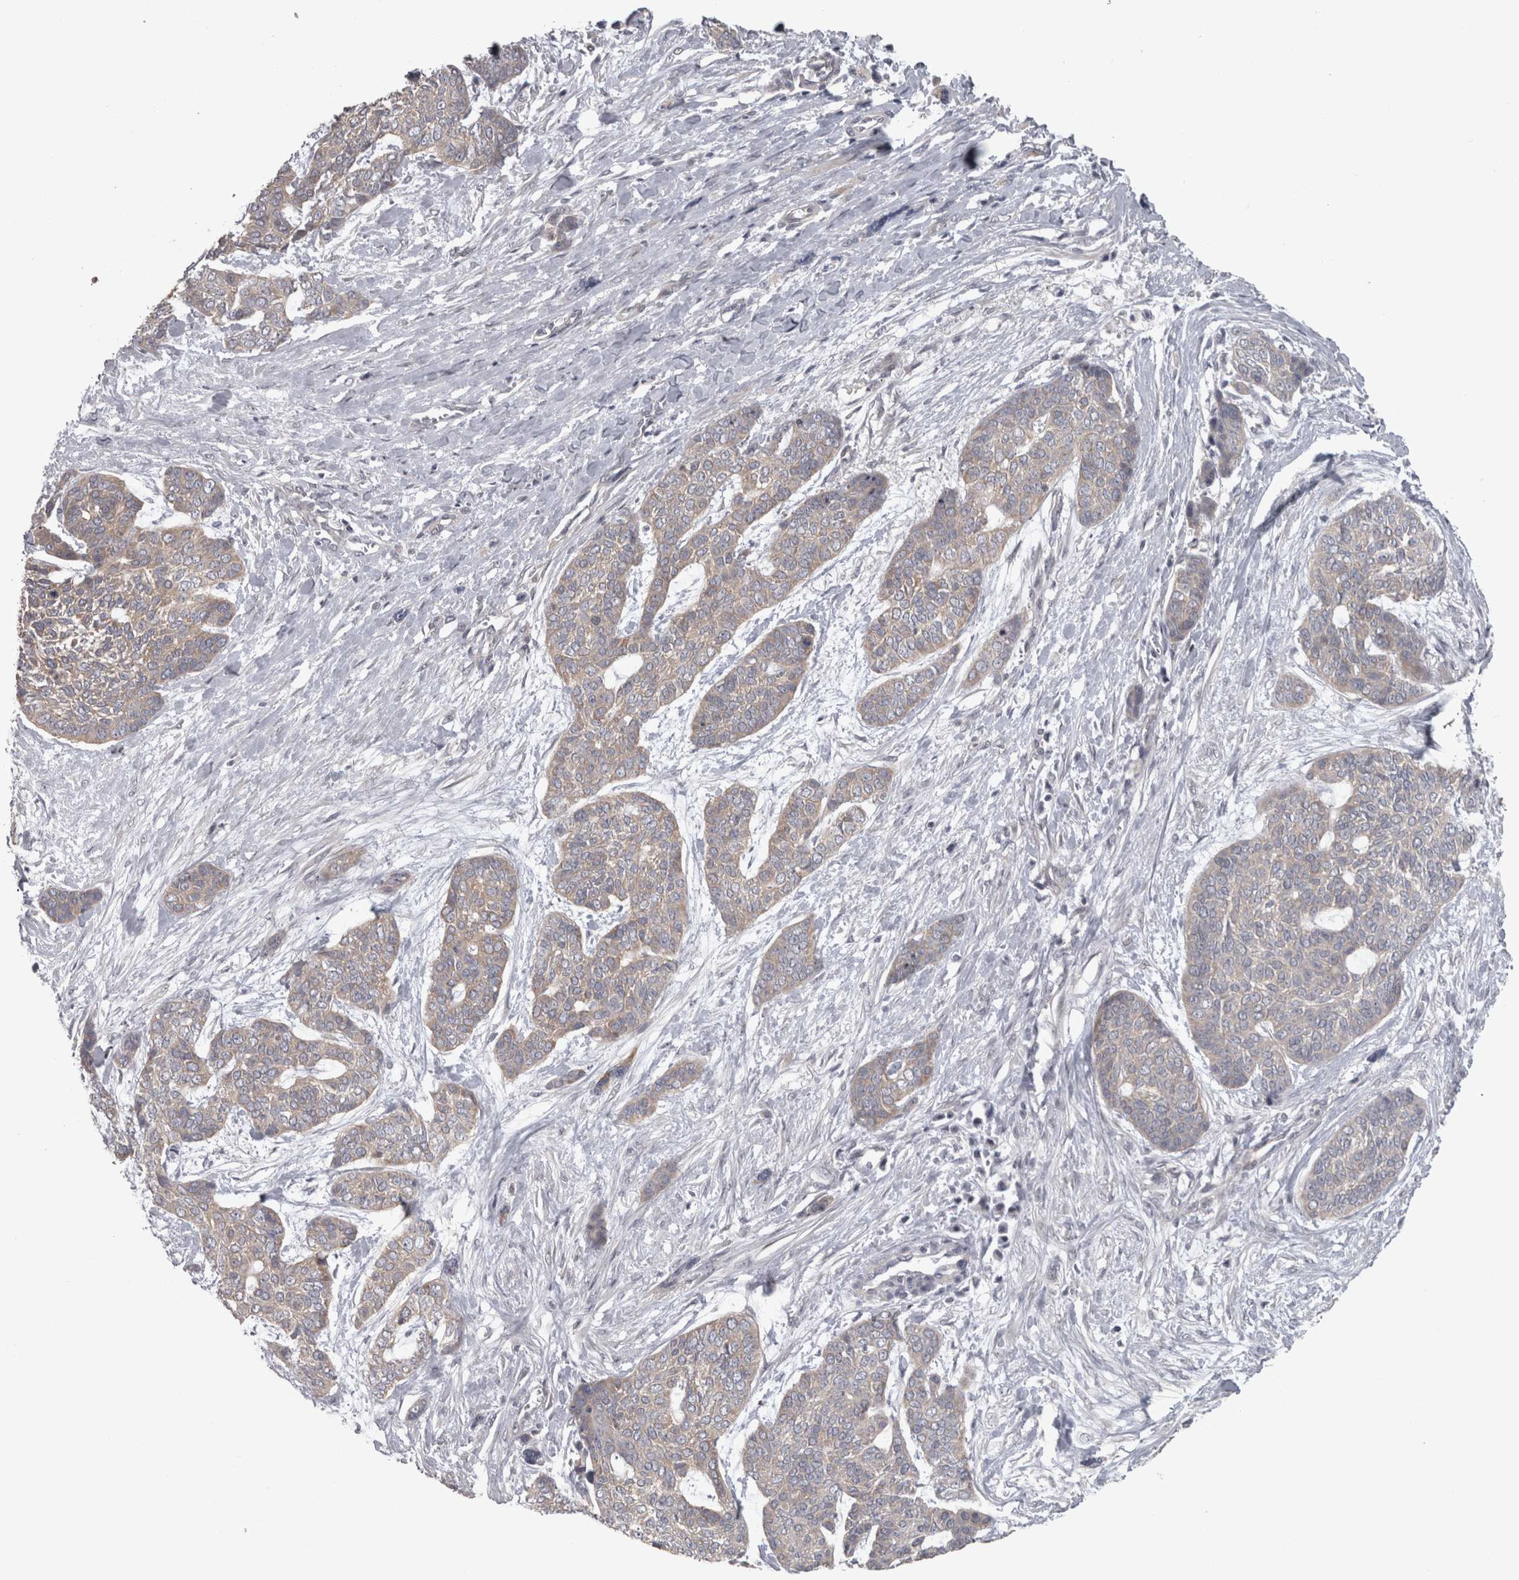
{"staining": {"intensity": "weak", "quantity": "<25%", "location": "cytoplasmic/membranous"}, "tissue": "skin cancer", "cell_type": "Tumor cells", "image_type": "cancer", "snomed": [{"axis": "morphology", "description": "Basal cell carcinoma"}, {"axis": "topography", "description": "Skin"}], "caption": "There is no significant expression in tumor cells of basal cell carcinoma (skin).", "gene": "PPP1R12B", "patient": {"sex": "female", "age": 64}}